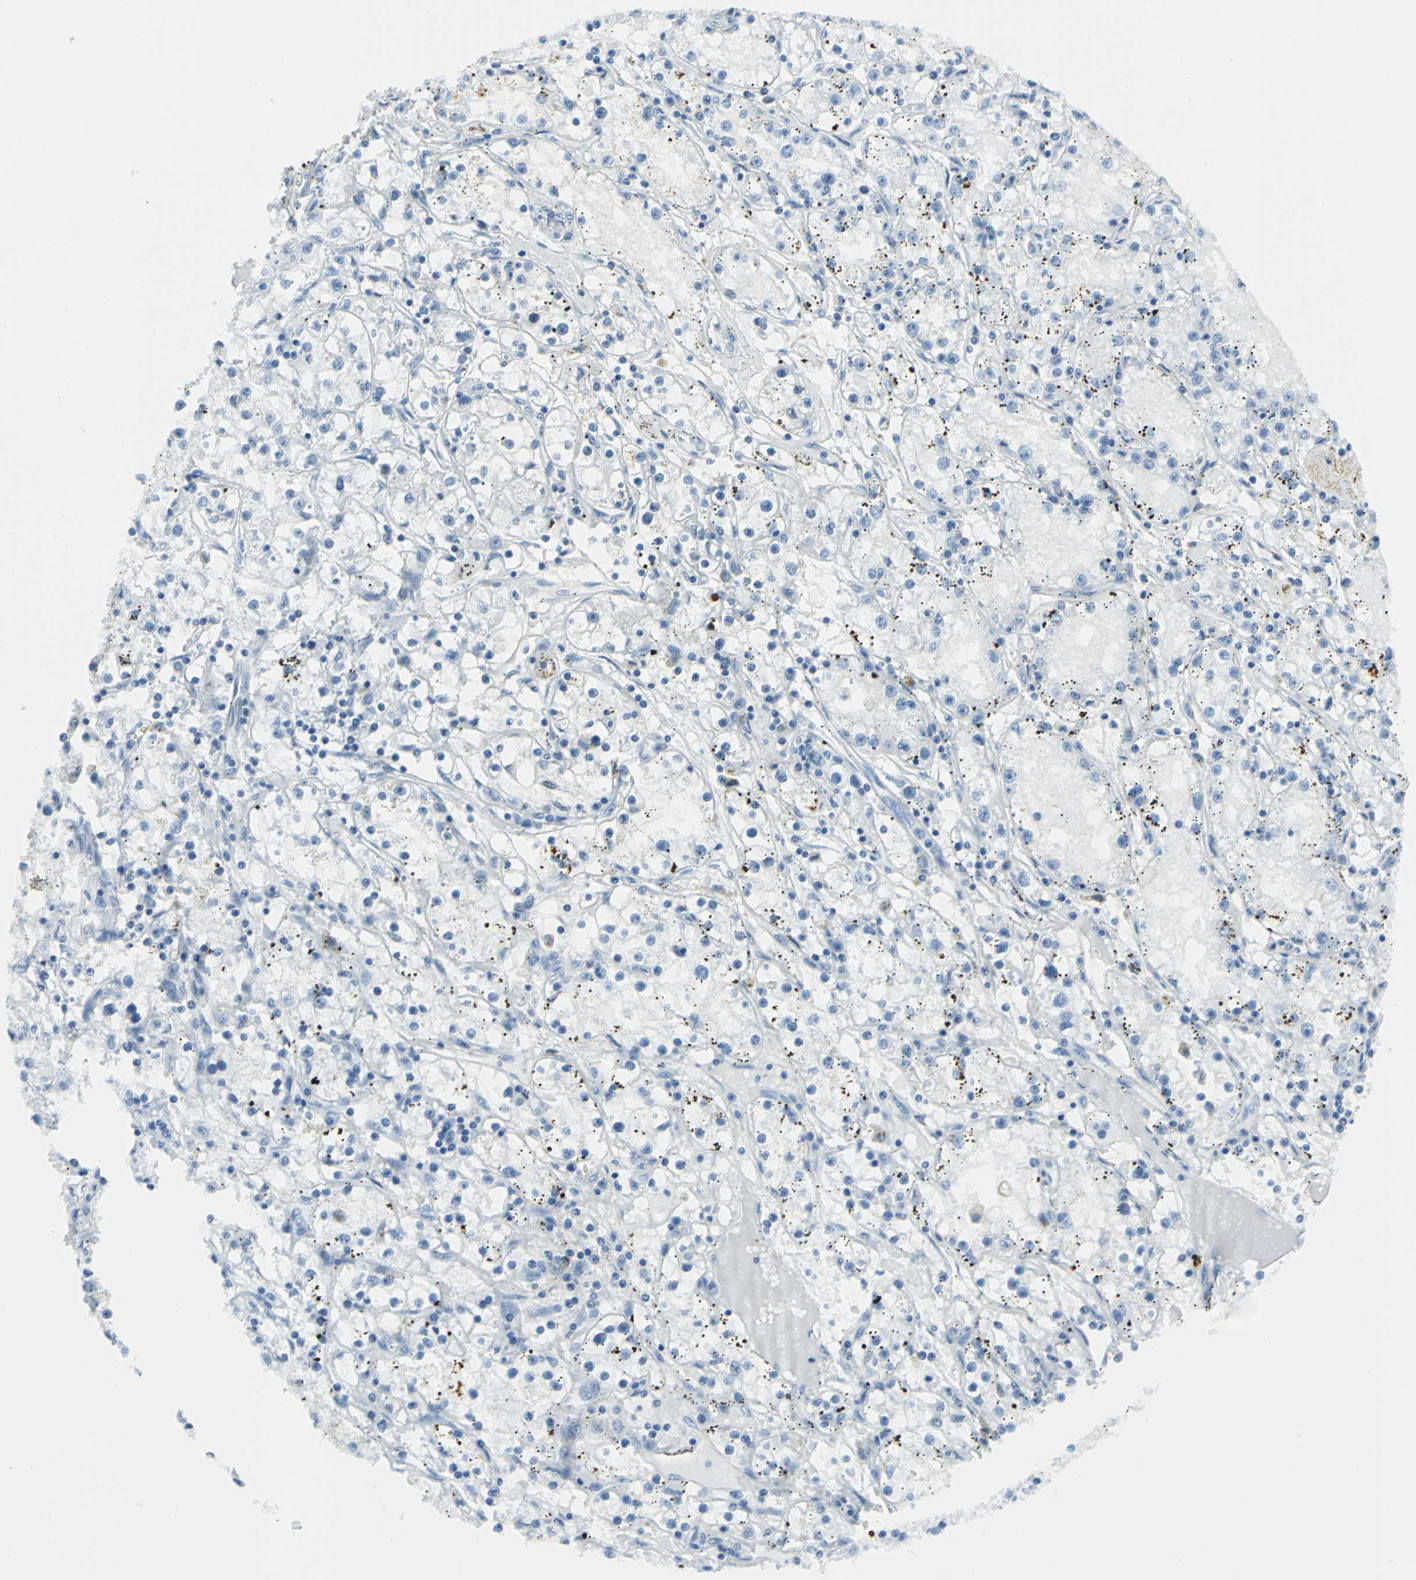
{"staining": {"intensity": "negative", "quantity": "none", "location": "none"}, "tissue": "renal cancer", "cell_type": "Tumor cells", "image_type": "cancer", "snomed": [{"axis": "morphology", "description": "Adenocarcinoma, NOS"}, {"axis": "topography", "description": "Kidney"}], "caption": "High magnification brightfield microscopy of renal cancer (adenocarcinoma) stained with DAB (3,3'-diaminobenzidine) (brown) and counterstained with hematoxylin (blue): tumor cells show no significant expression.", "gene": "DNAI2", "patient": {"sex": "male", "age": 56}}